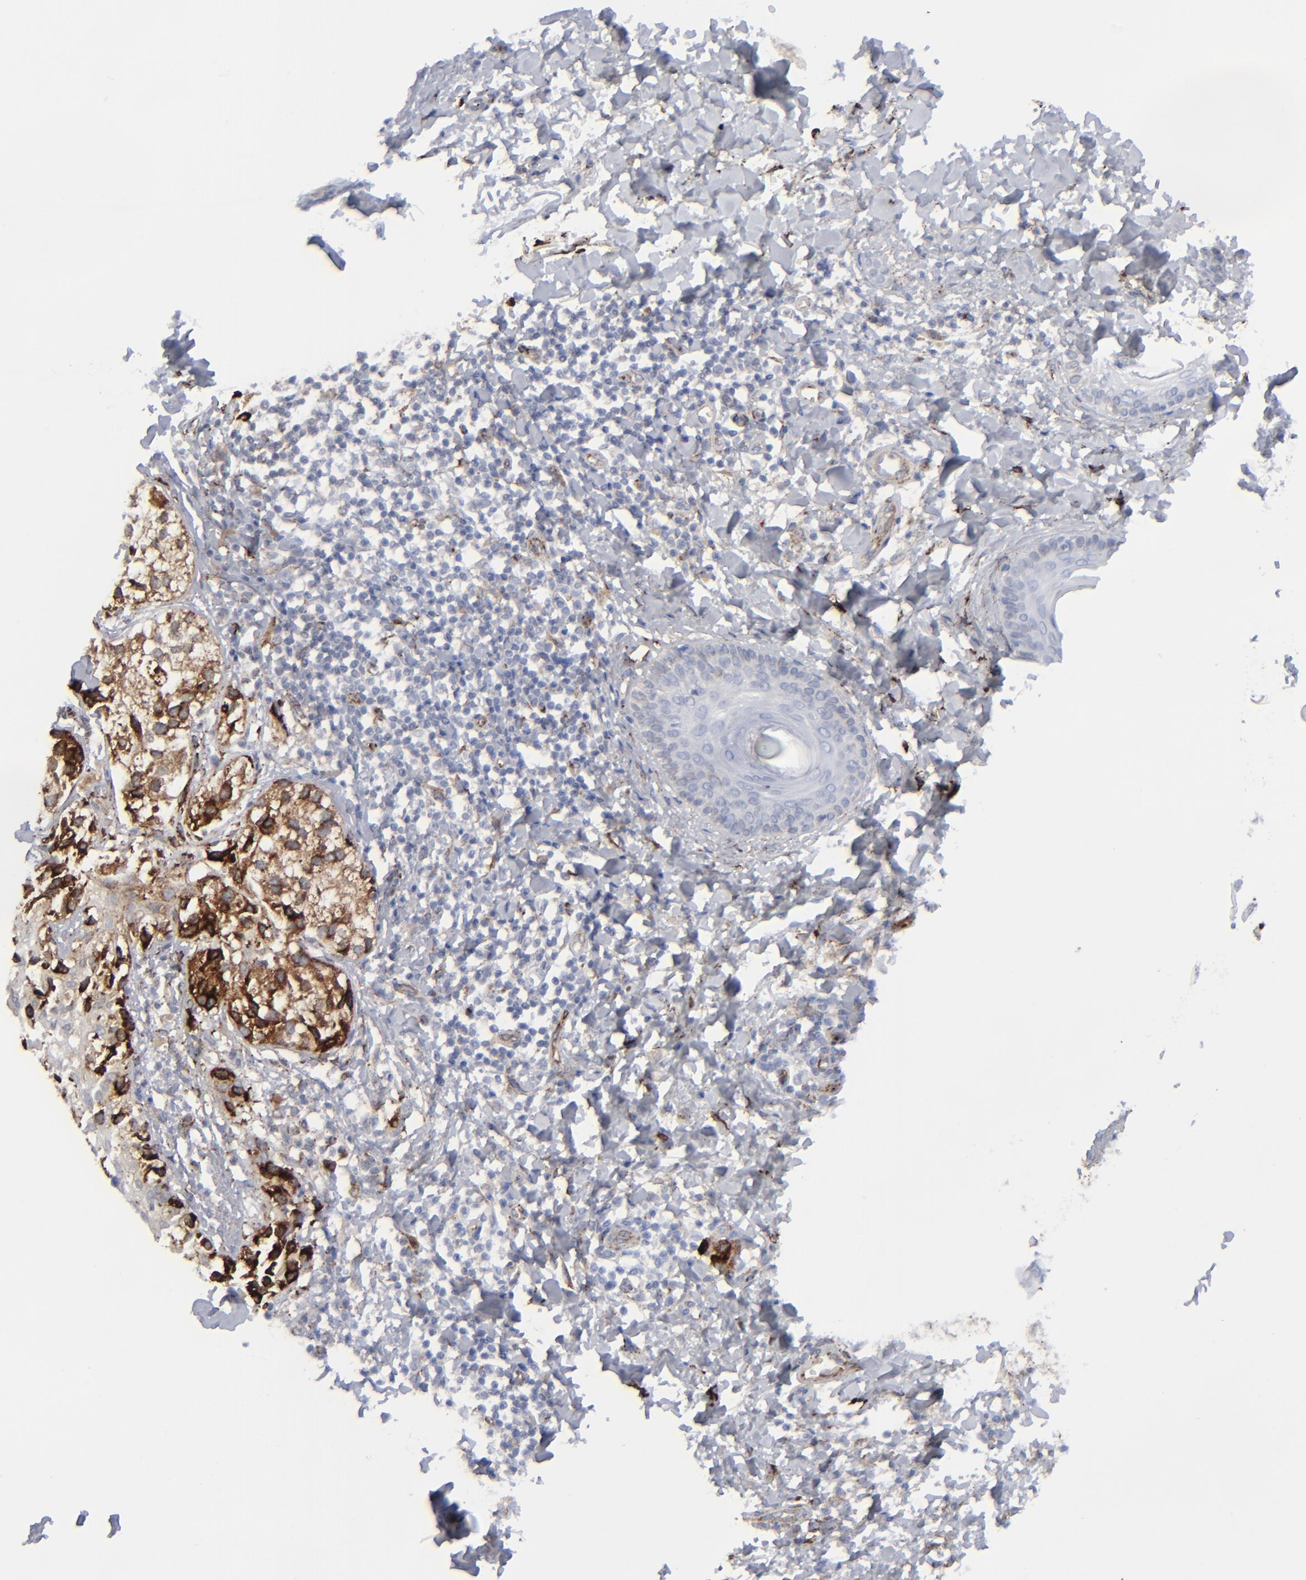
{"staining": {"intensity": "strong", "quantity": ">75%", "location": "cytoplasmic/membranous"}, "tissue": "melanoma", "cell_type": "Tumor cells", "image_type": "cancer", "snomed": [{"axis": "morphology", "description": "Malignant melanoma, NOS"}, {"axis": "topography", "description": "Skin"}], "caption": "The micrograph exhibits a brown stain indicating the presence of a protein in the cytoplasmic/membranous of tumor cells in malignant melanoma.", "gene": "SPARC", "patient": {"sex": "male", "age": 23}}